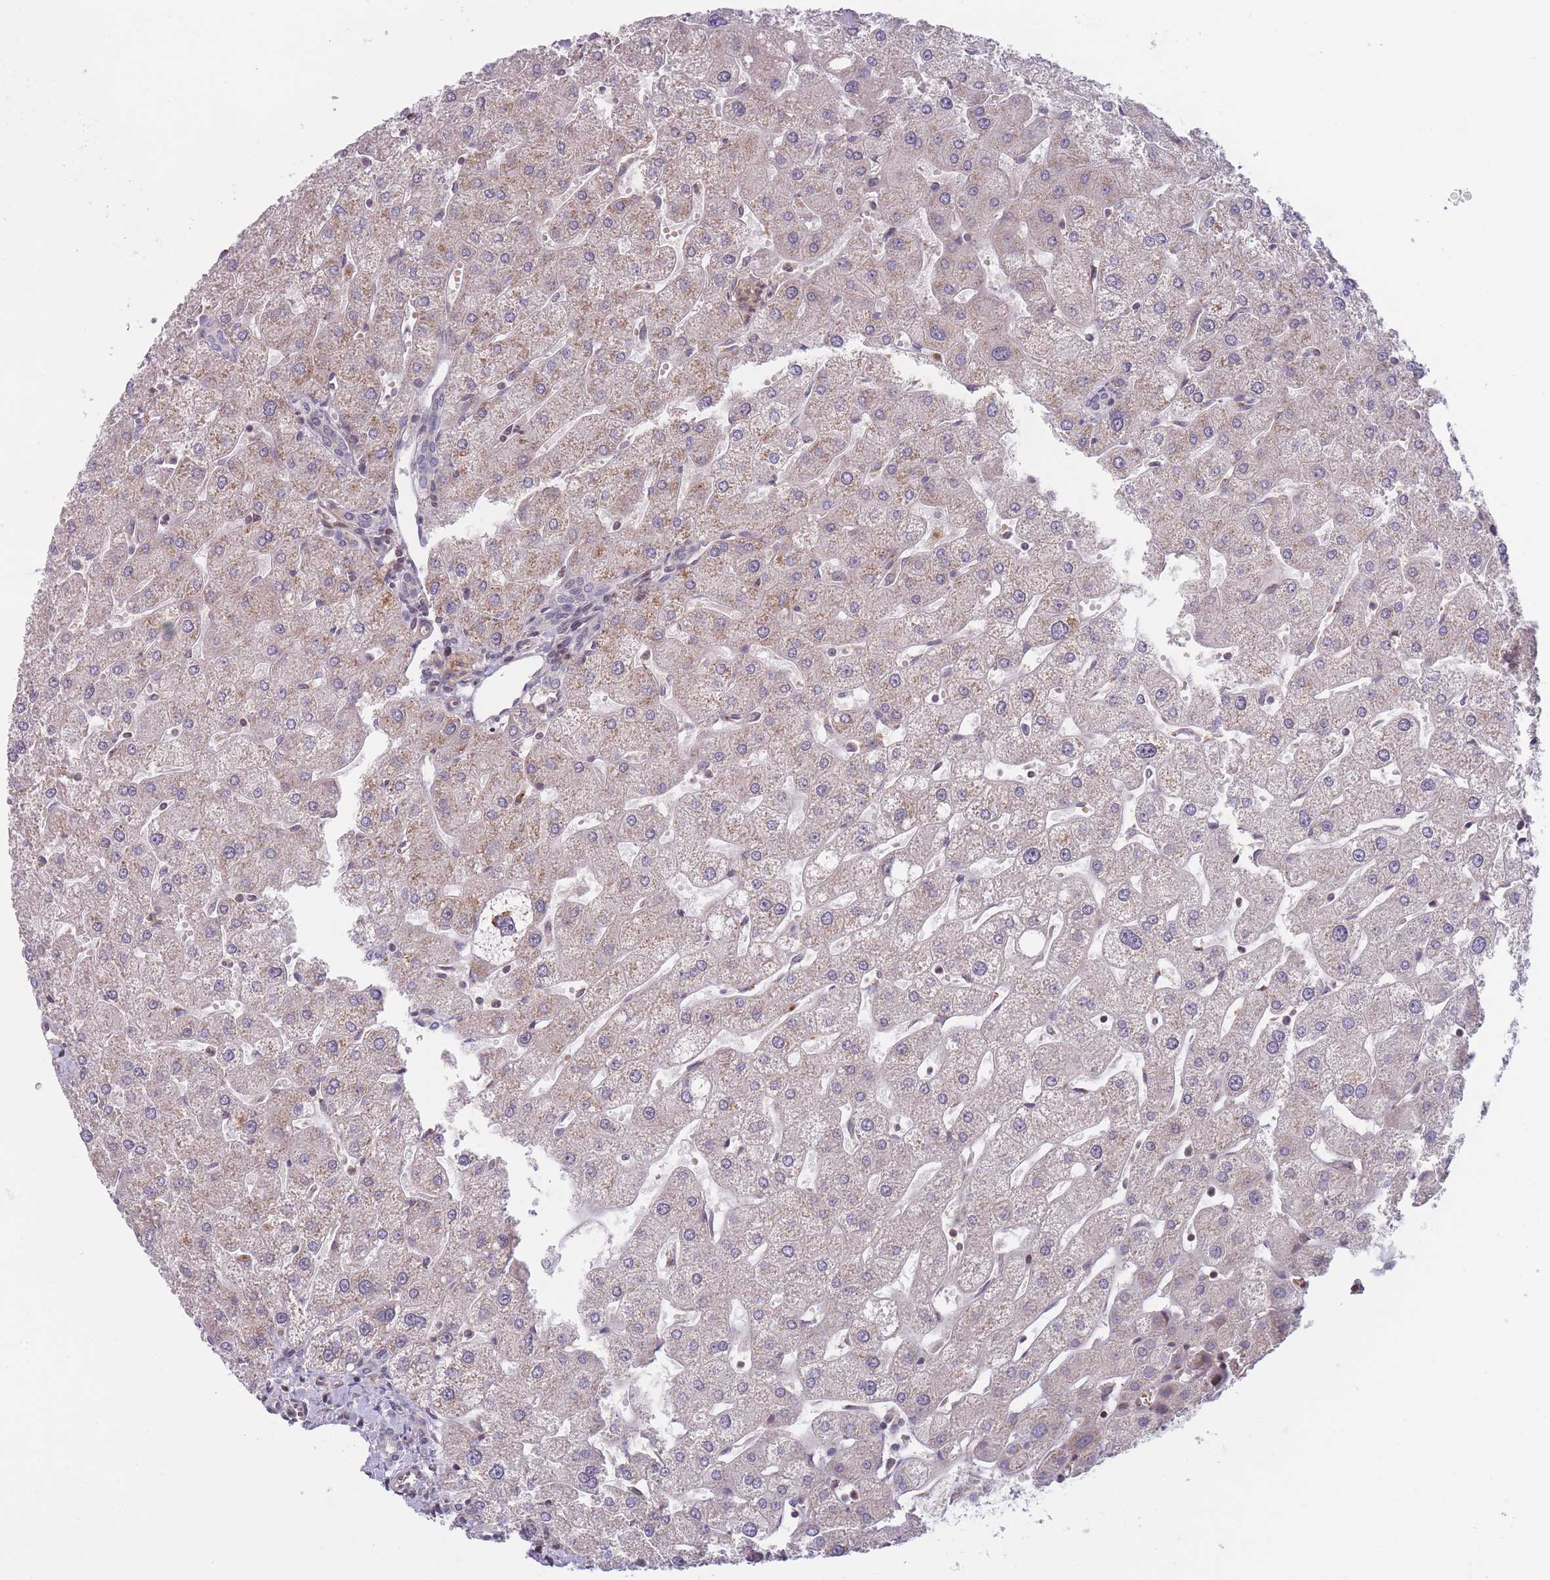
{"staining": {"intensity": "negative", "quantity": "none", "location": "none"}, "tissue": "liver", "cell_type": "Cholangiocytes", "image_type": "normal", "snomed": [{"axis": "morphology", "description": "Normal tissue, NOS"}, {"axis": "topography", "description": "Liver"}], "caption": "The photomicrograph displays no staining of cholangiocytes in unremarkable liver.", "gene": "SLC35F5", "patient": {"sex": "male", "age": 67}}